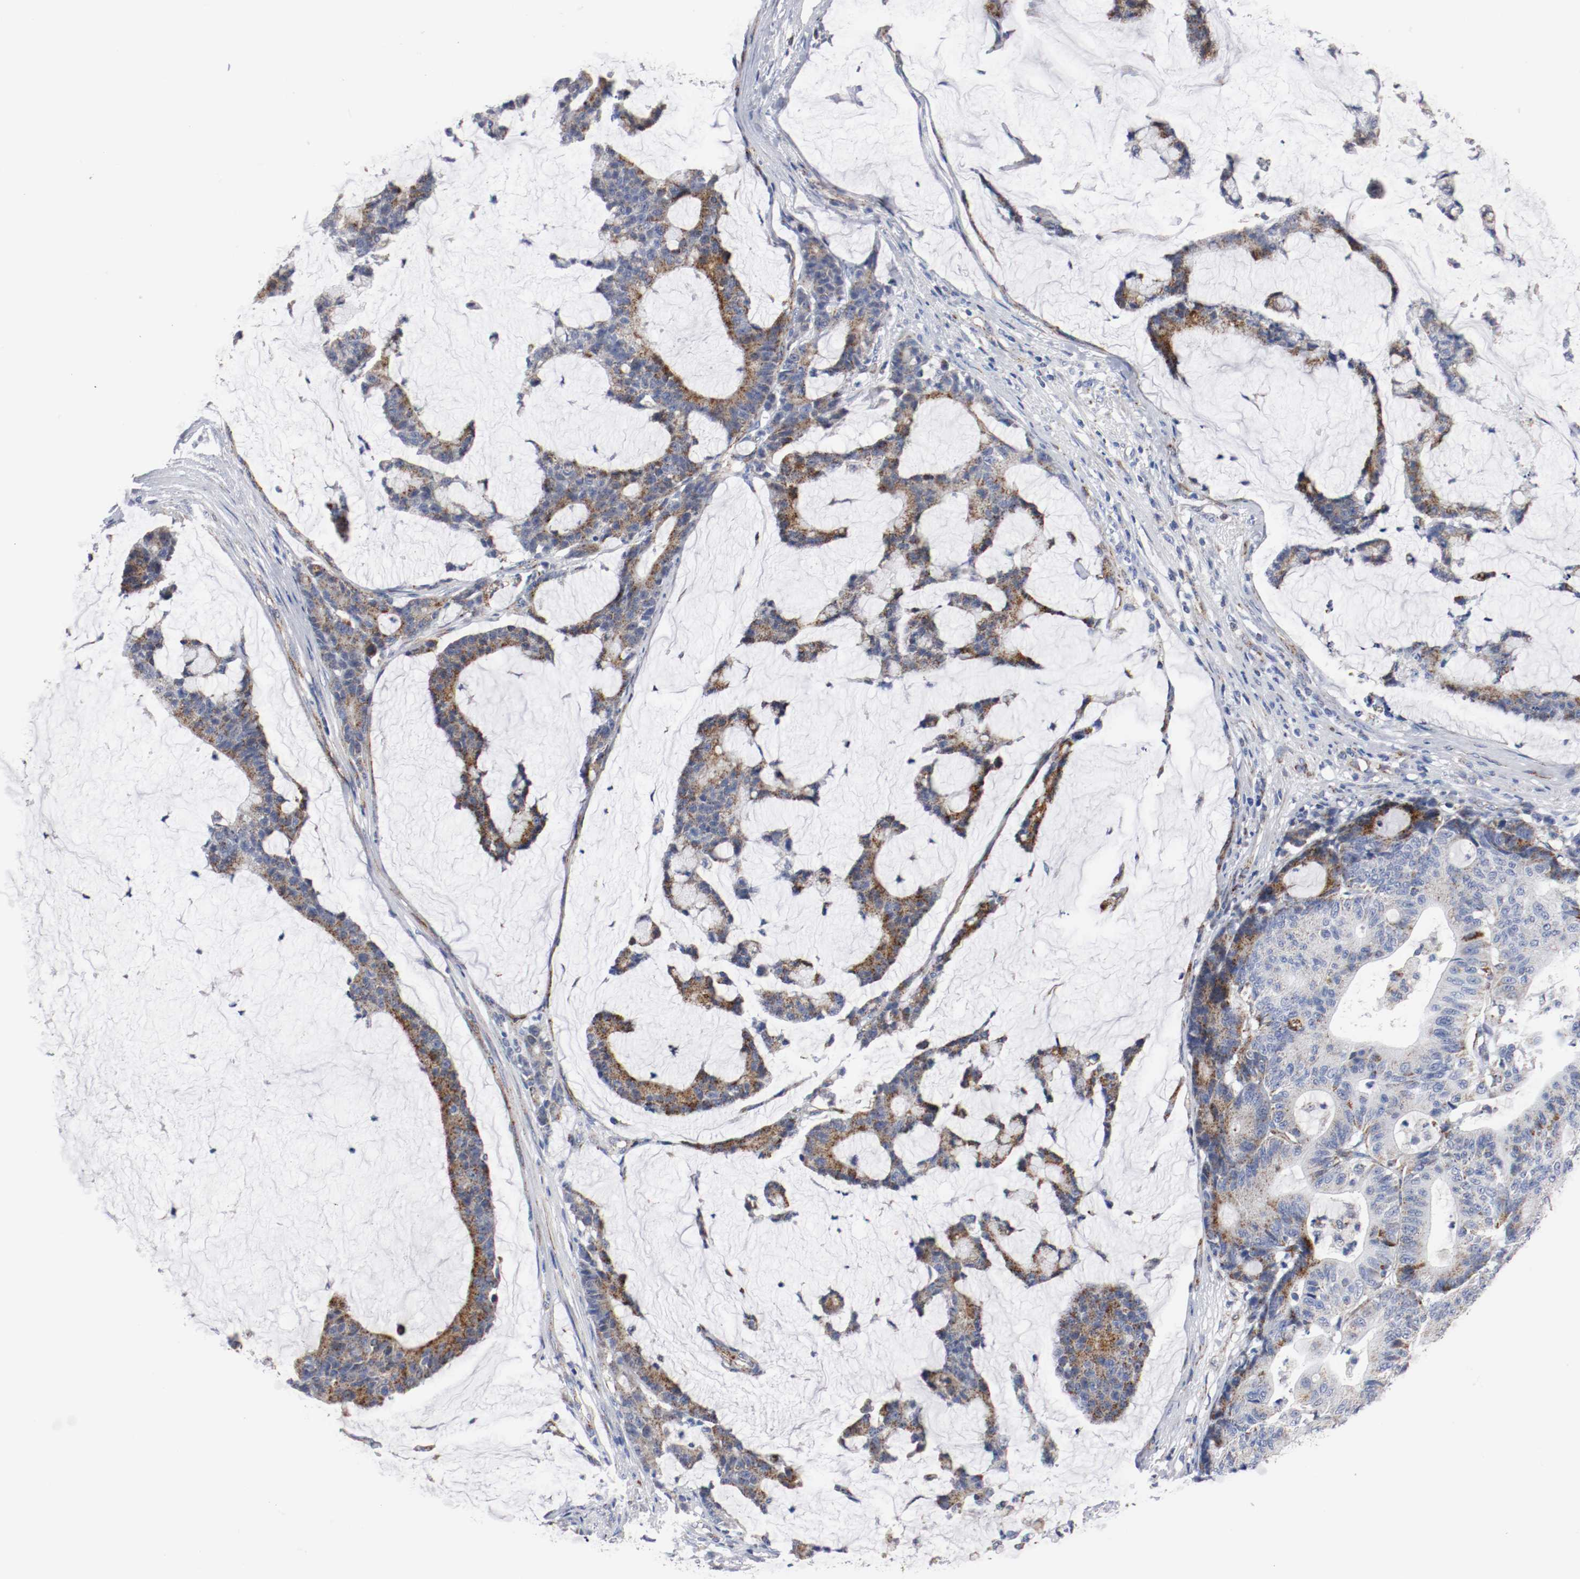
{"staining": {"intensity": "moderate", "quantity": ">75%", "location": "cytoplasmic/membranous"}, "tissue": "colorectal cancer", "cell_type": "Tumor cells", "image_type": "cancer", "snomed": [{"axis": "morphology", "description": "Adenocarcinoma, NOS"}, {"axis": "topography", "description": "Colon"}], "caption": "An image showing moderate cytoplasmic/membranous staining in about >75% of tumor cells in colorectal adenocarcinoma, as visualized by brown immunohistochemical staining.", "gene": "TUBD1", "patient": {"sex": "female", "age": 84}}